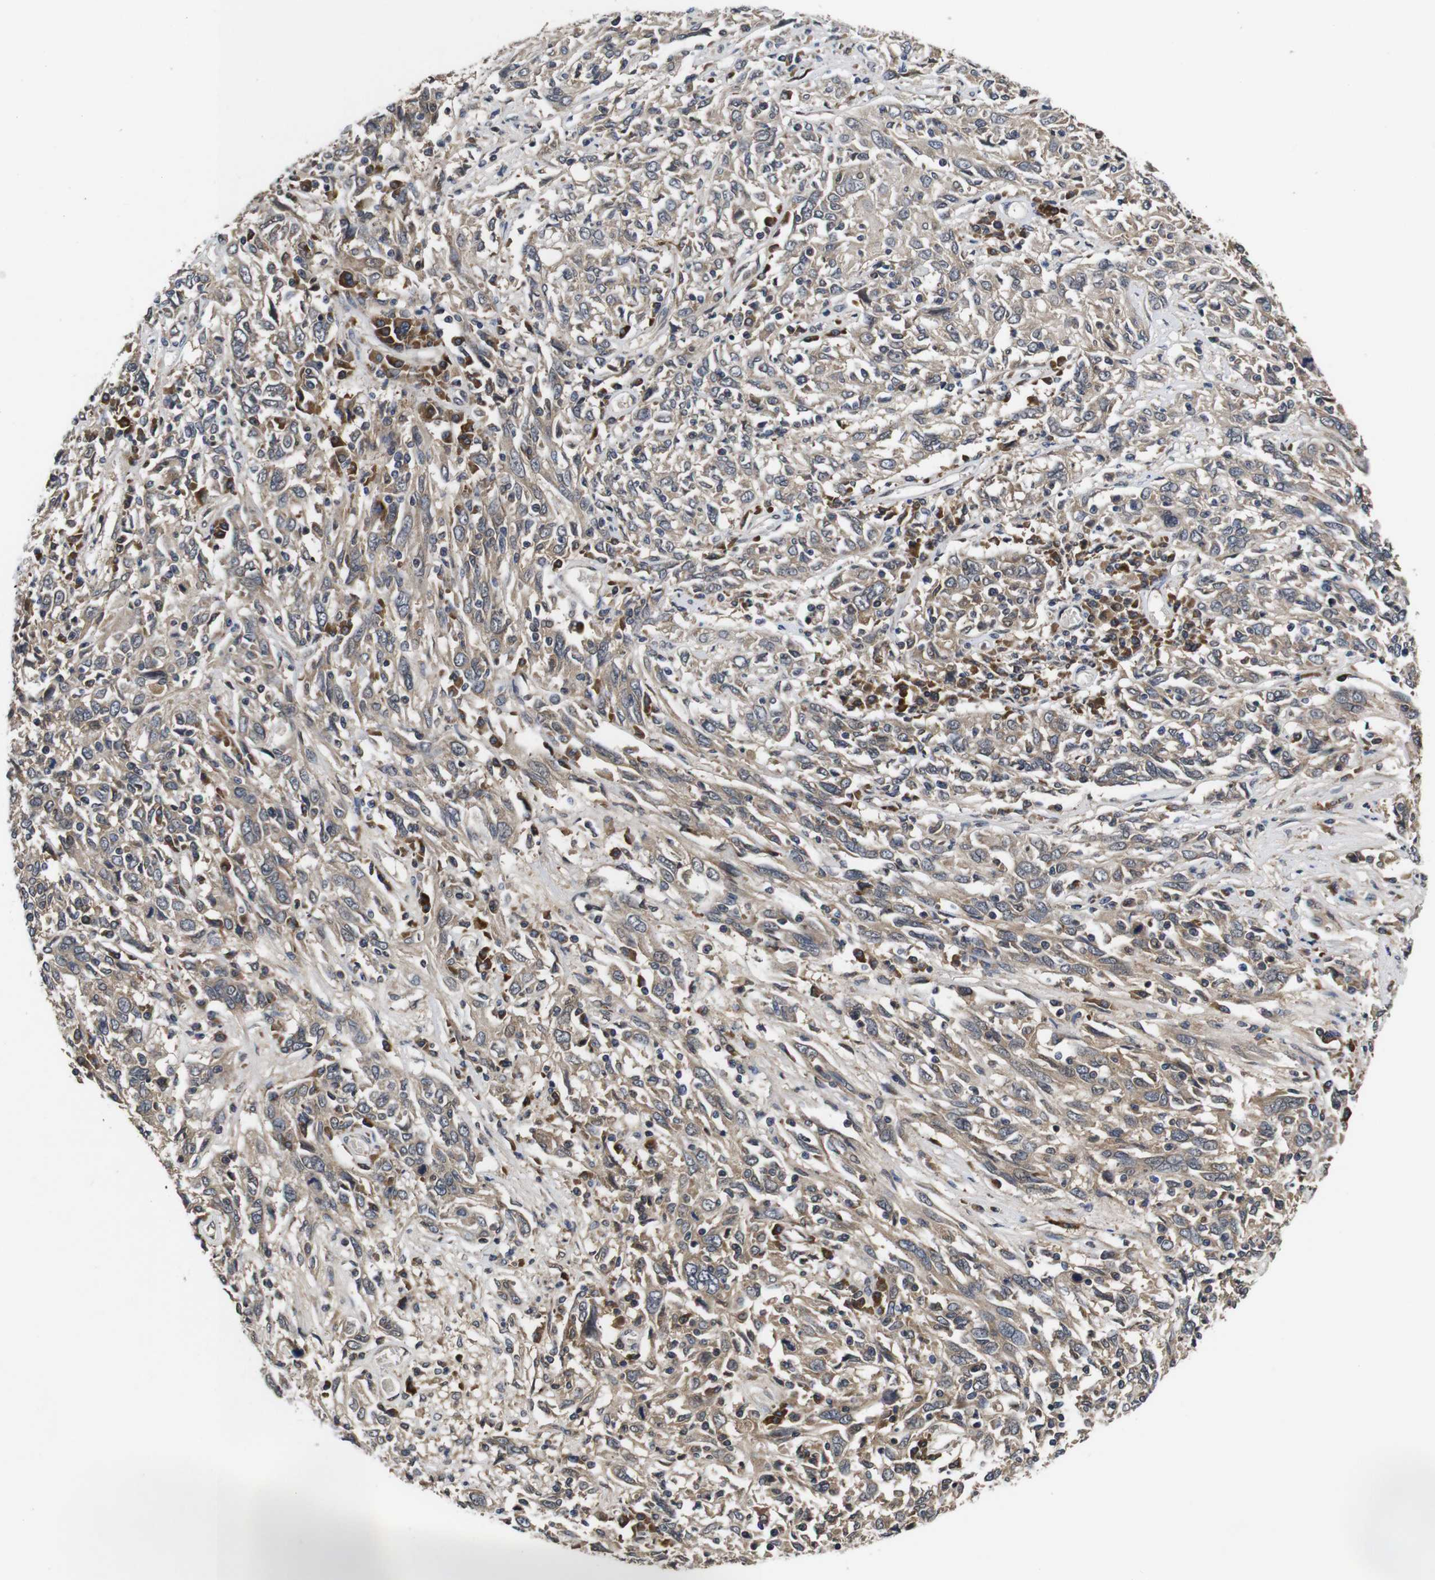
{"staining": {"intensity": "weak", "quantity": ">75%", "location": "cytoplasmic/membranous"}, "tissue": "cervical cancer", "cell_type": "Tumor cells", "image_type": "cancer", "snomed": [{"axis": "morphology", "description": "Squamous cell carcinoma, NOS"}, {"axis": "topography", "description": "Cervix"}], "caption": "Weak cytoplasmic/membranous positivity is appreciated in about >75% of tumor cells in cervical cancer.", "gene": "ZBTB46", "patient": {"sex": "female", "age": 46}}